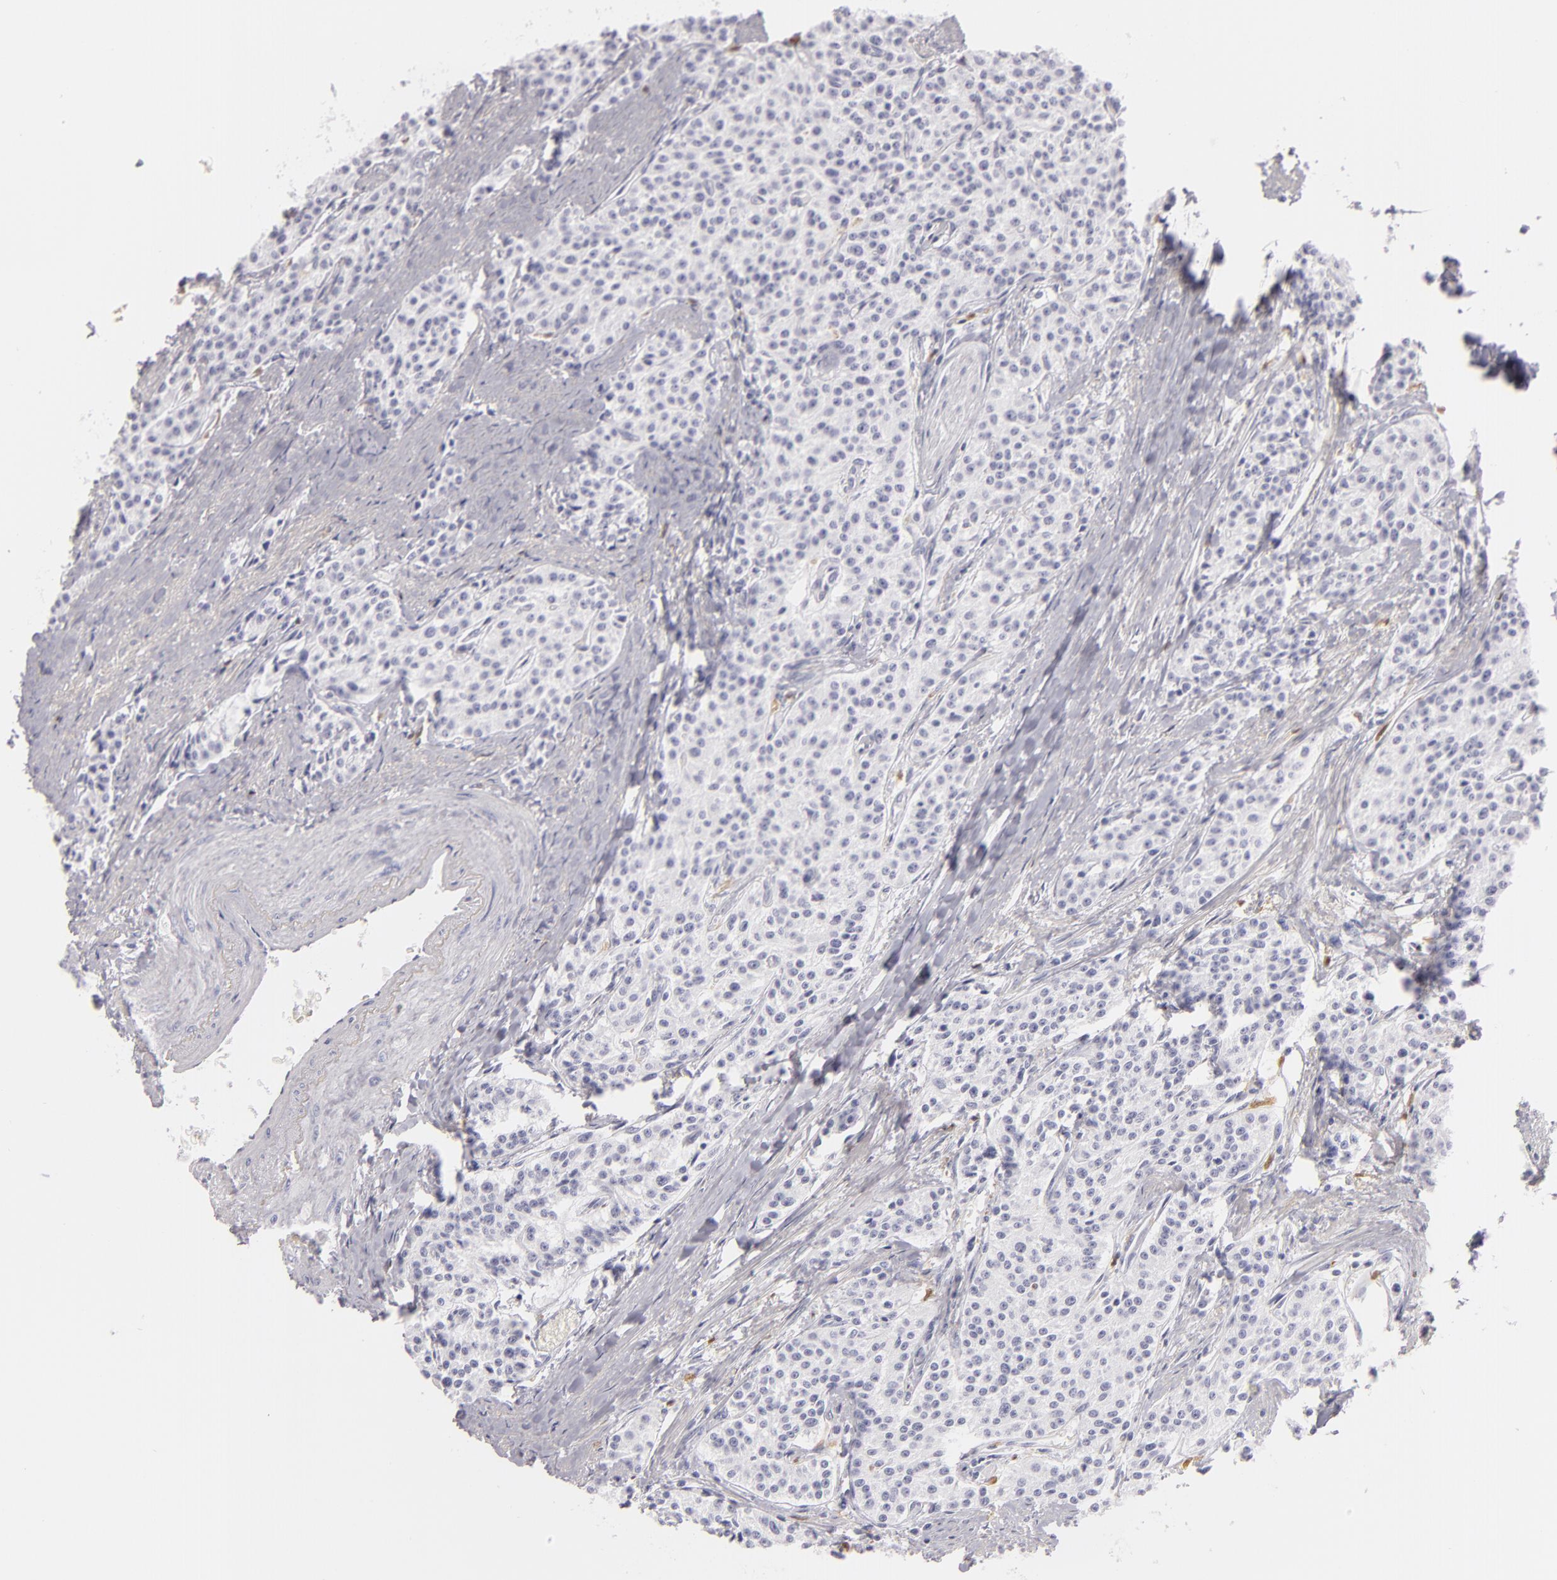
{"staining": {"intensity": "negative", "quantity": "none", "location": "none"}, "tissue": "carcinoid", "cell_type": "Tumor cells", "image_type": "cancer", "snomed": [{"axis": "morphology", "description": "Carcinoid, malignant, NOS"}, {"axis": "topography", "description": "Stomach"}], "caption": "Protein analysis of carcinoid (malignant) demonstrates no significant staining in tumor cells.", "gene": "F13A1", "patient": {"sex": "female", "age": 76}}